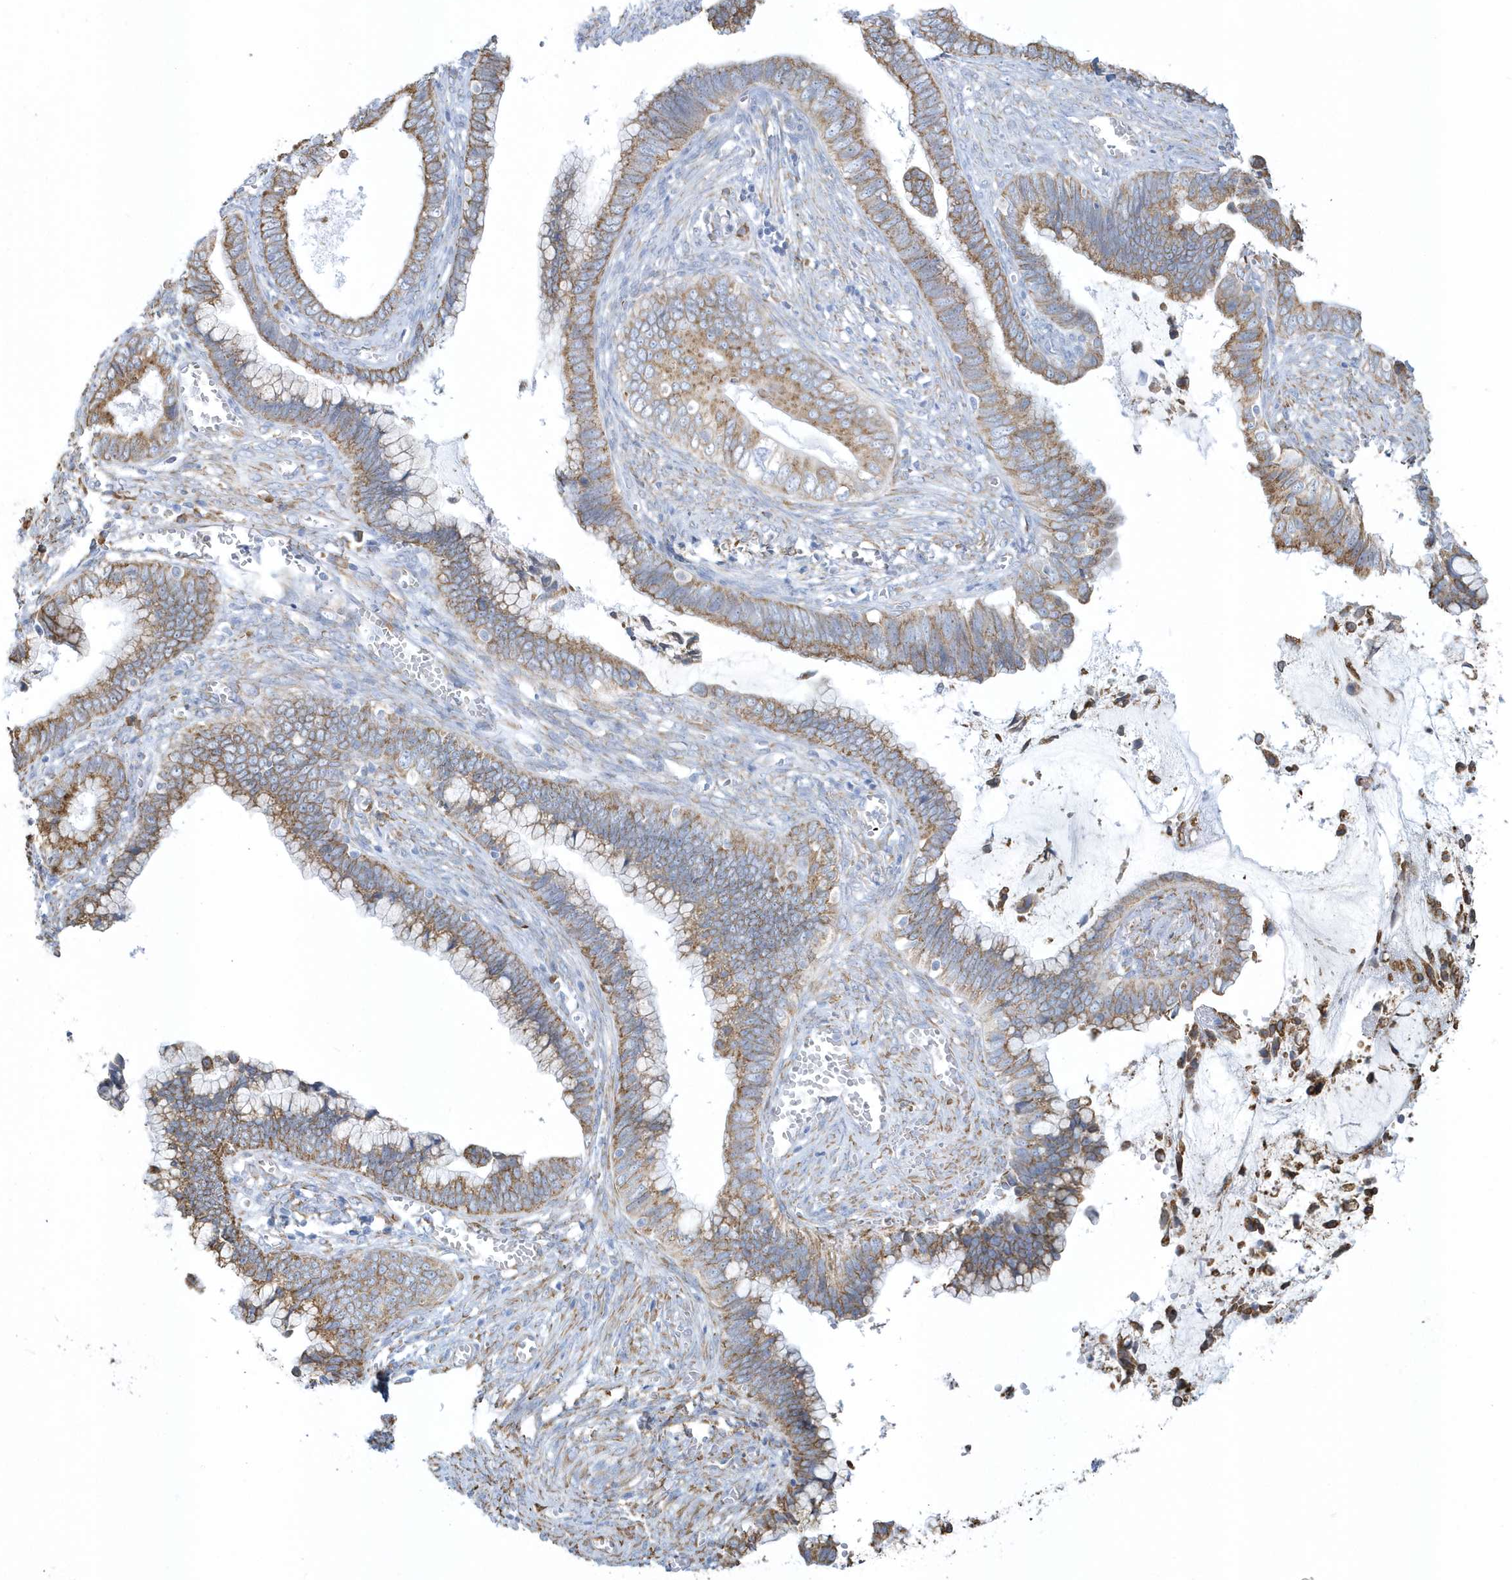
{"staining": {"intensity": "moderate", "quantity": ">75%", "location": "cytoplasmic/membranous"}, "tissue": "cervical cancer", "cell_type": "Tumor cells", "image_type": "cancer", "snomed": [{"axis": "morphology", "description": "Adenocarcinoma, NOS"}, {"axis": "topography", "description": "Cervix"}], "caption": "Moderate cytoplasmic/membranous staining is identified in about >75% of tumor cells in cervical cancer (adenocarcinoma). Ihc stains the protein of interest in brown and the nuclei are stained blue.", "gene": "DCAF1", "patient": {"sex": "female", "age": 44}}